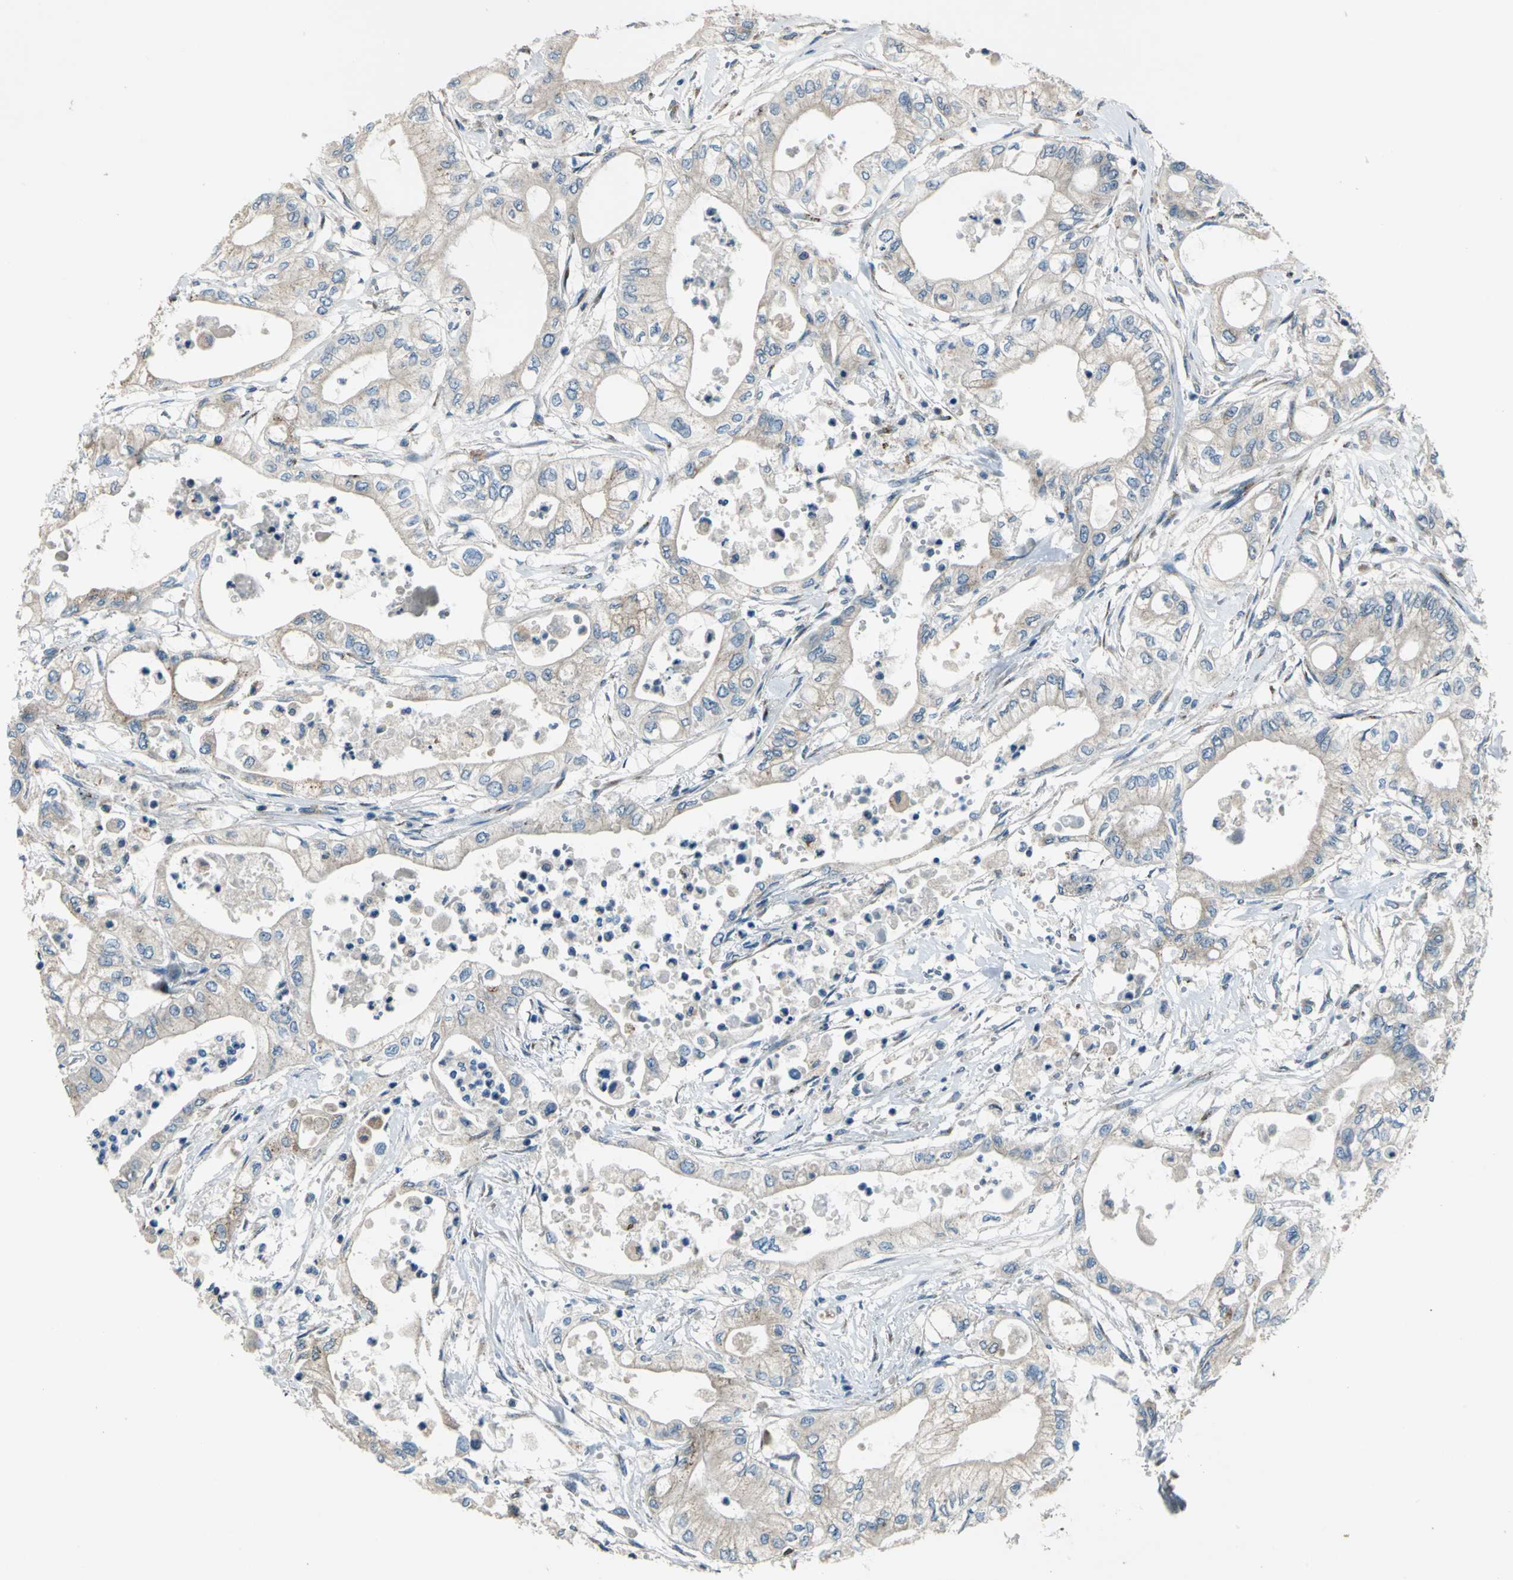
{"staining": {"intensity": "weak", "quantity": ">75%", "location": "cytoplasmic/membranous"}, "tissue": "pancreatic cancer", "cell_type": "Tumor cells", "image_type": "cancer", "snomed": [{"axis": "morphology", "description": "Adenocarcinoma, NOS"}, {"axis": "topography", "description": "Pancreas"}], "caption": "Adenocarcinoma (pancreatic) stained with immunohistochemistry reveals weak cytoplasmic/membranous expression in approximately >75% of tumor cells.", "gene": "NFKBIE", "patient": {"sex": "male", "age": 79}}